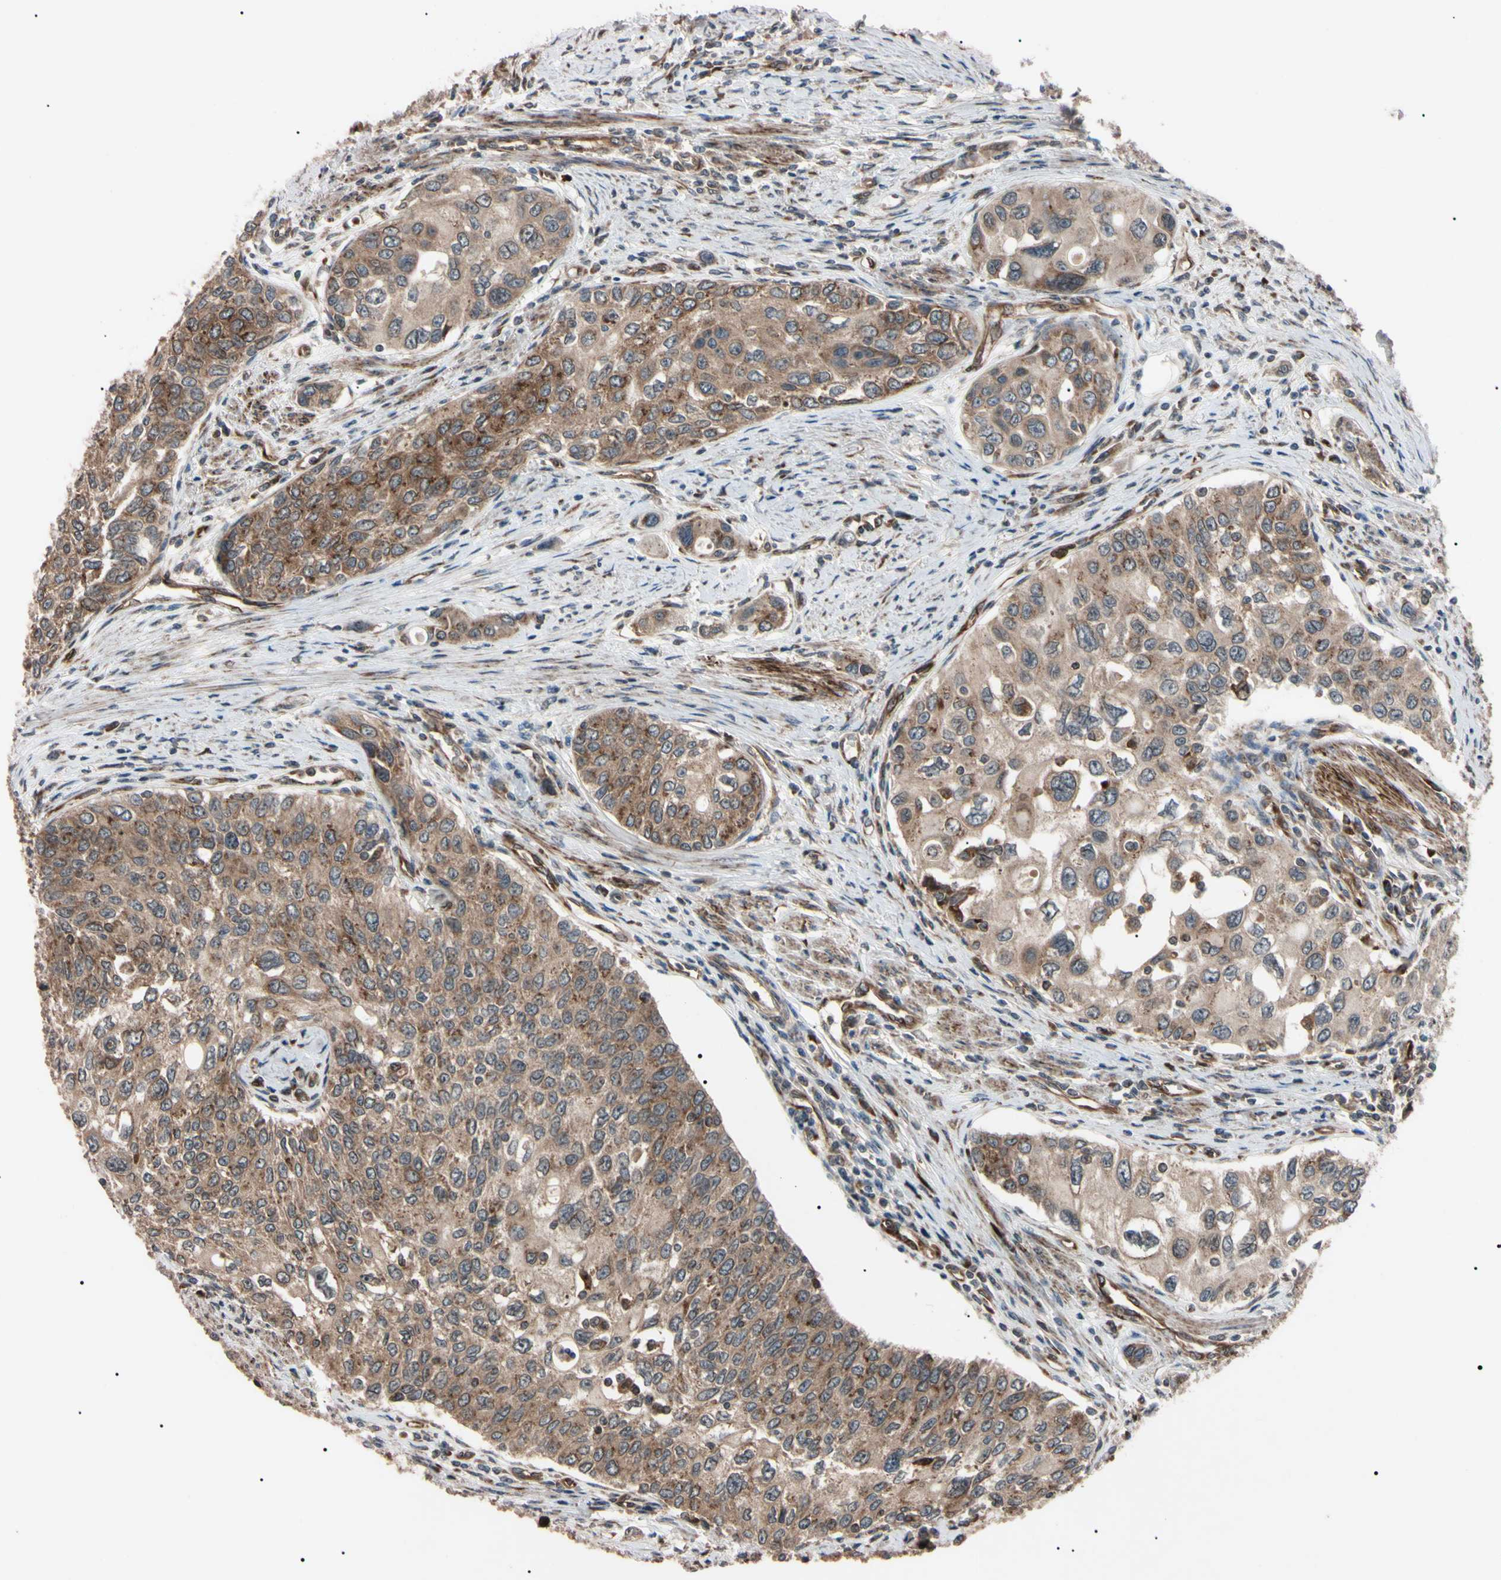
{"staining": {"intensity": "moderate", "quantity": ">75%", "location": "cytoplasmic/membranous"}, "tissue": "urothelial cancer", "cell_type": "Tumor cells", "image_type": "cancer", "snomed": [{"axis": "morphology", "description": "Urothelial carcinoma, High grade"}, {"axis": "topography", "description": "Urinary bladder"}], "caption": "Moderate cytoplasmic/membranous expression is seen in about >75% of tumor cells in urothelial cancer.", "gene": "GUCY1B1", "patient": {"sex": "female", "age": 56}}